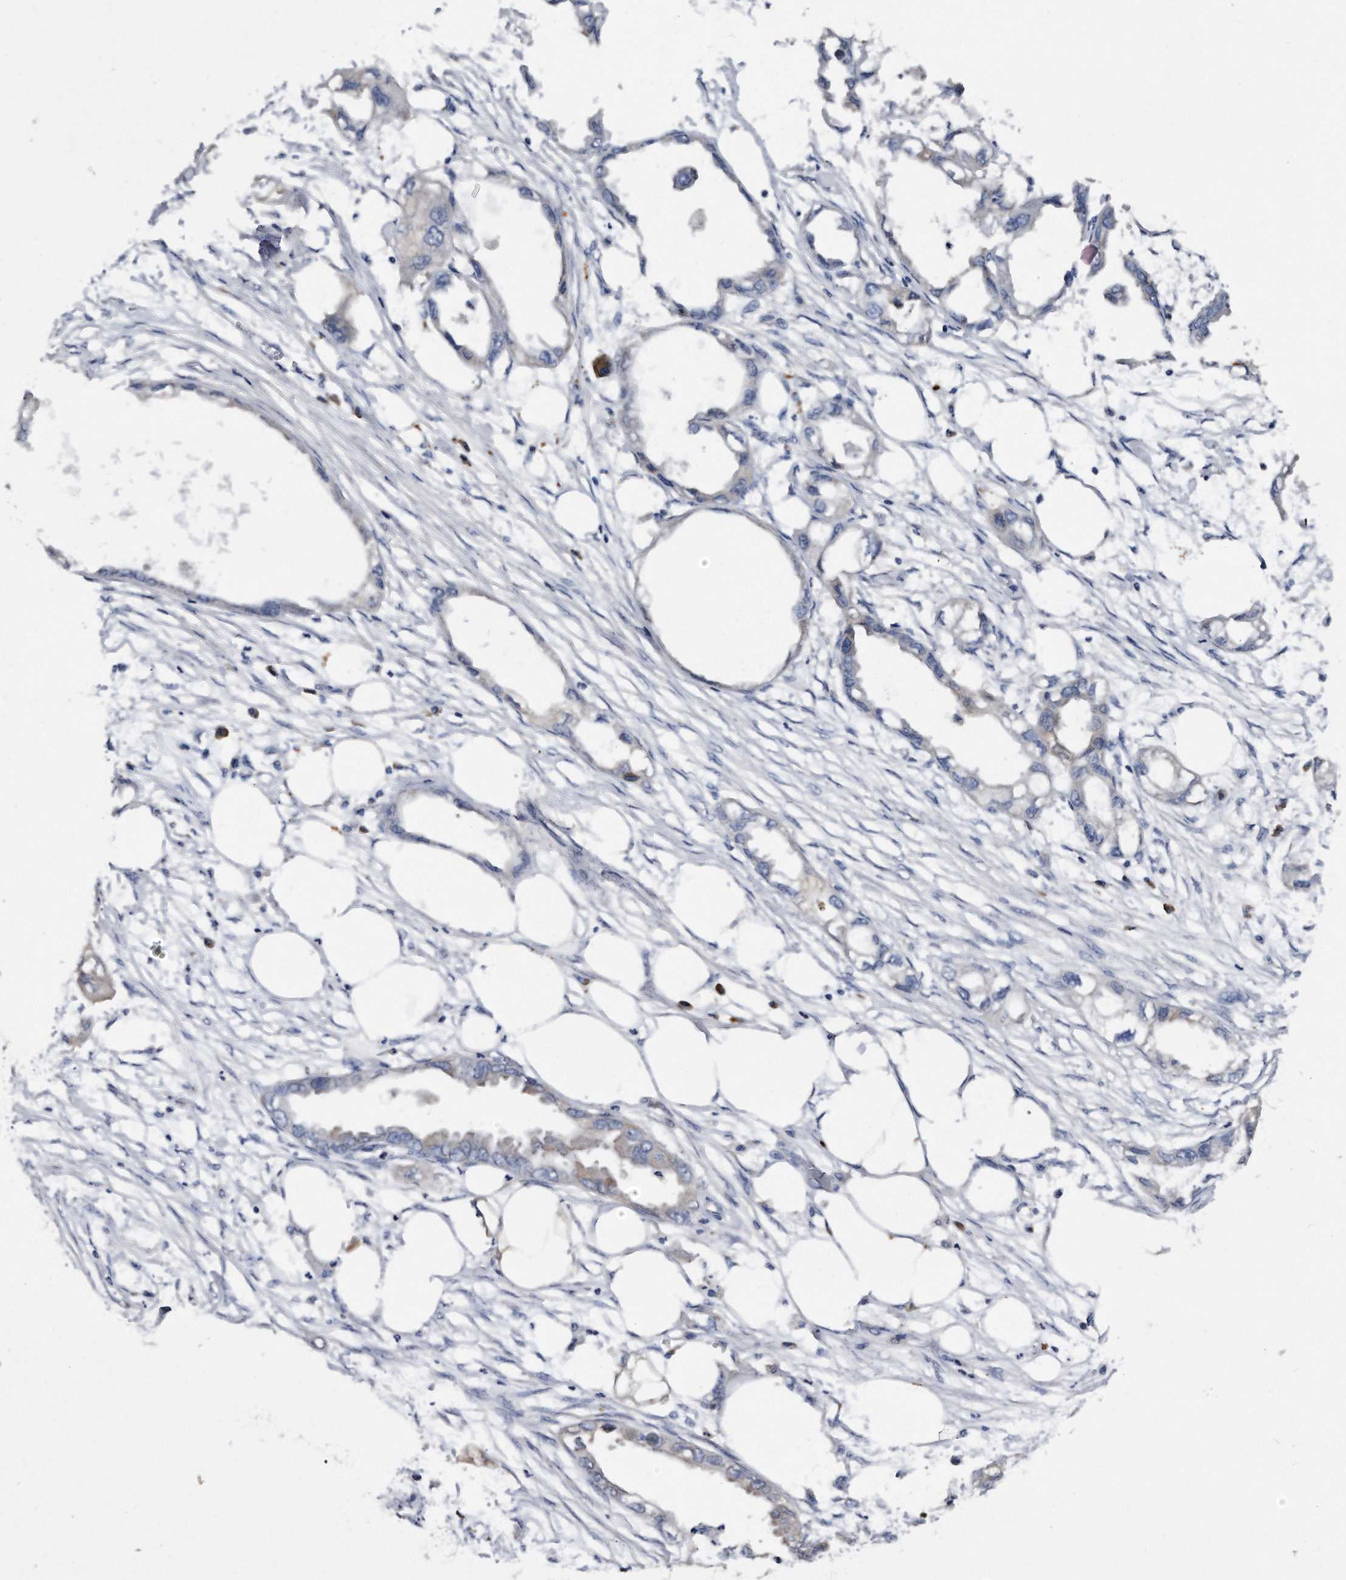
{"staining": {"intensity": "negative", "quantity": "none", "location": "none"}, "tissue": "endometrial cancer", "cell_type": "Tumor cells", "image_type": "cancer", "snomed": [{"axis": "morphology", "description": "Adenocarcinoma, NOS"}, {"axis": "morphology", "description": "Adenocarcinoma, metastatic, NOS"}, {"axis": "topography", "description": "Adipose tissue"}, {"axis": "topography", "description": "Endometrium"}], "caption": "Human endometrial cancer stained for a protein using IHC demonstrates no positivity in tumor cells.", "gene": "ASNS", "patient": {"sex": "female", "age": 67}}